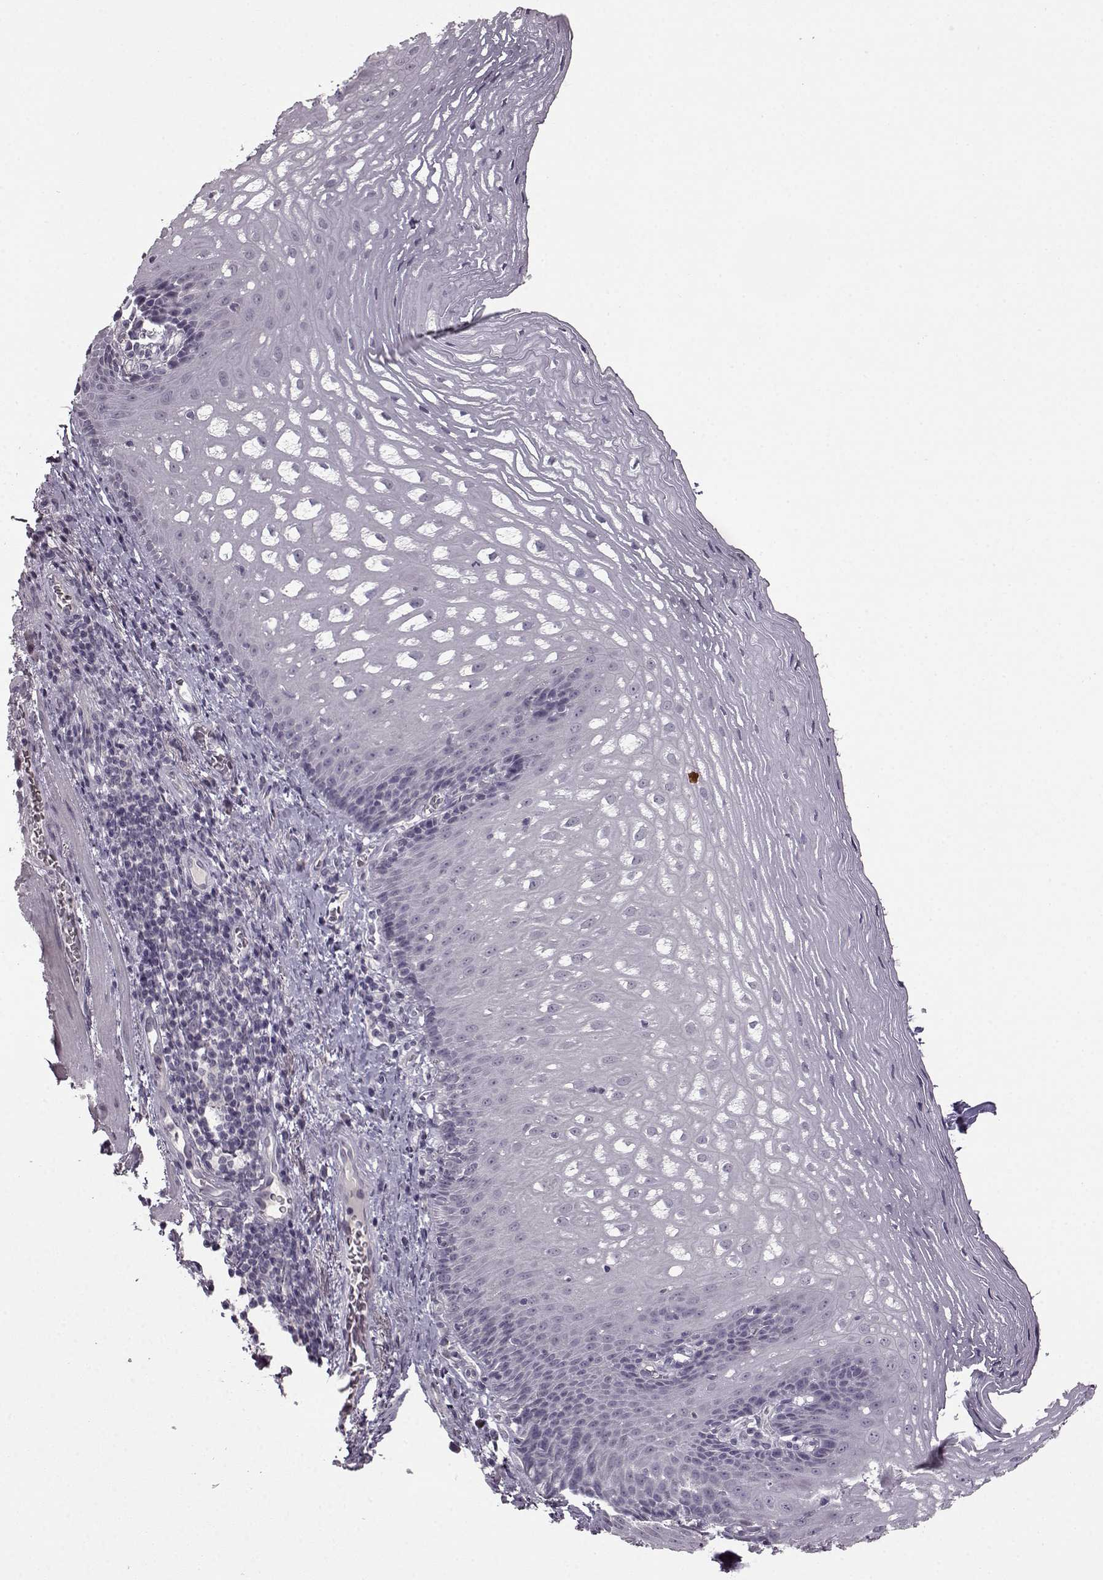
{"staining": {"intensity": "negative", "quantity": "none", "location": "none"}, "tissue": "esophagus", "cell_type": "Squamous epithelial cells", "image_type": "normal", "snomed": [{"axis": "morphology", "description": "Normal tissue, NOS"}, {"axis": "topography", "description": "Esophagus"}], "caption": "Protein analysis of unremarkable esophagus shows no significant positivity in squamous epithelial cells. The staining is performed using DAB (3,3'-diaminobenzidine) brown chromogen with nuclei counter-stained in using hematoxylin.", "gene": "LHB", "patient": {"sex": "male", "age": 76}}